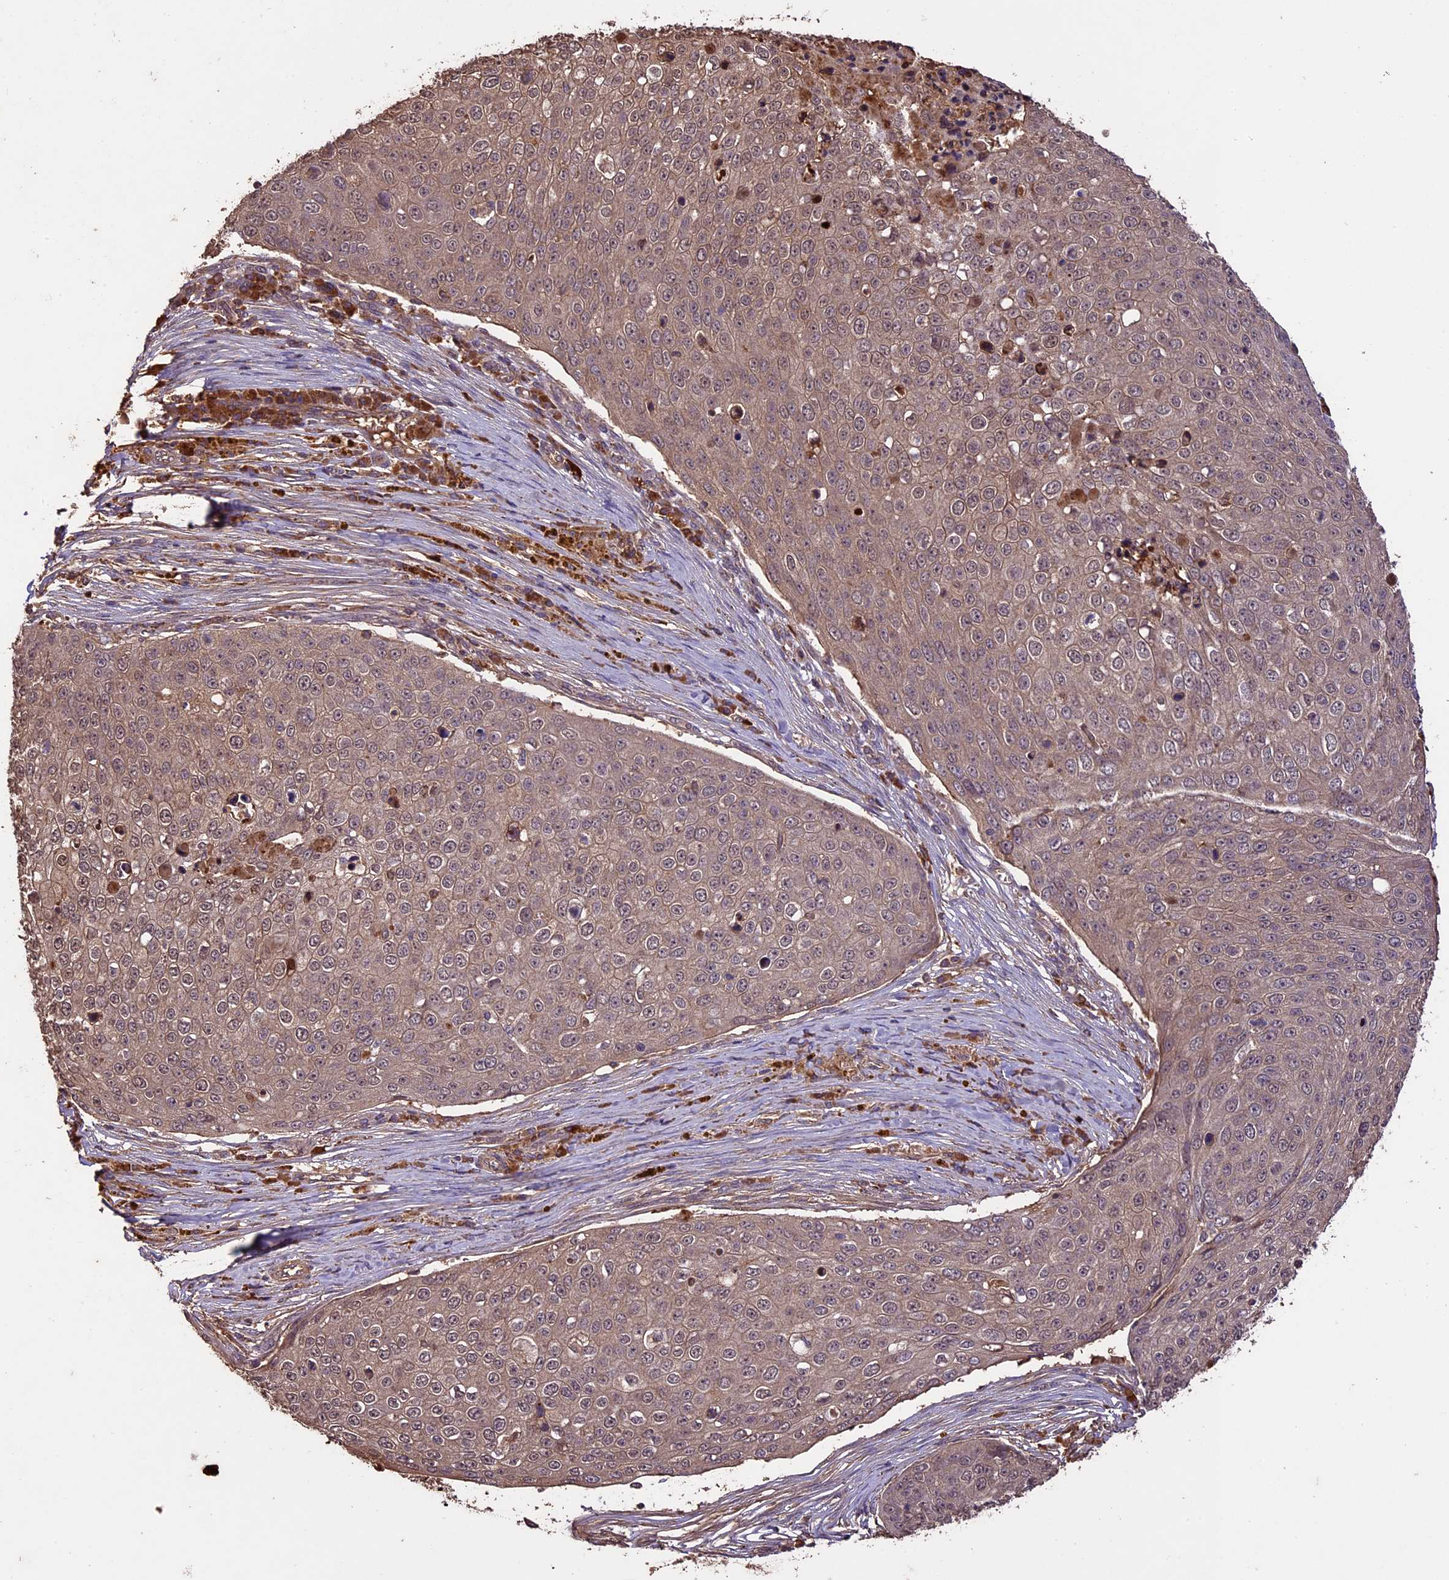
{"staining": {"intensity": "weak", "quantity": ">75%", "location": "cytoplasmic/membranous"}, "tissue": "skin cancer", "cell_type": "Tumor cells", "image_type": "cancer", "snomed": [{"axis": "morphology", "description": "Squamous cell carcinoma, NOS"}, {"axis": "topography", "description": "Skin"}], "caption": "Weak cytoplasmic/membranous positivity for a protein is appreciated in about >75% of tumor cells of skin squamous cell carcinoma using immunohistochemistry.", "gene": "CRLF1", "patient": {"sex": "male", "age": 71}}